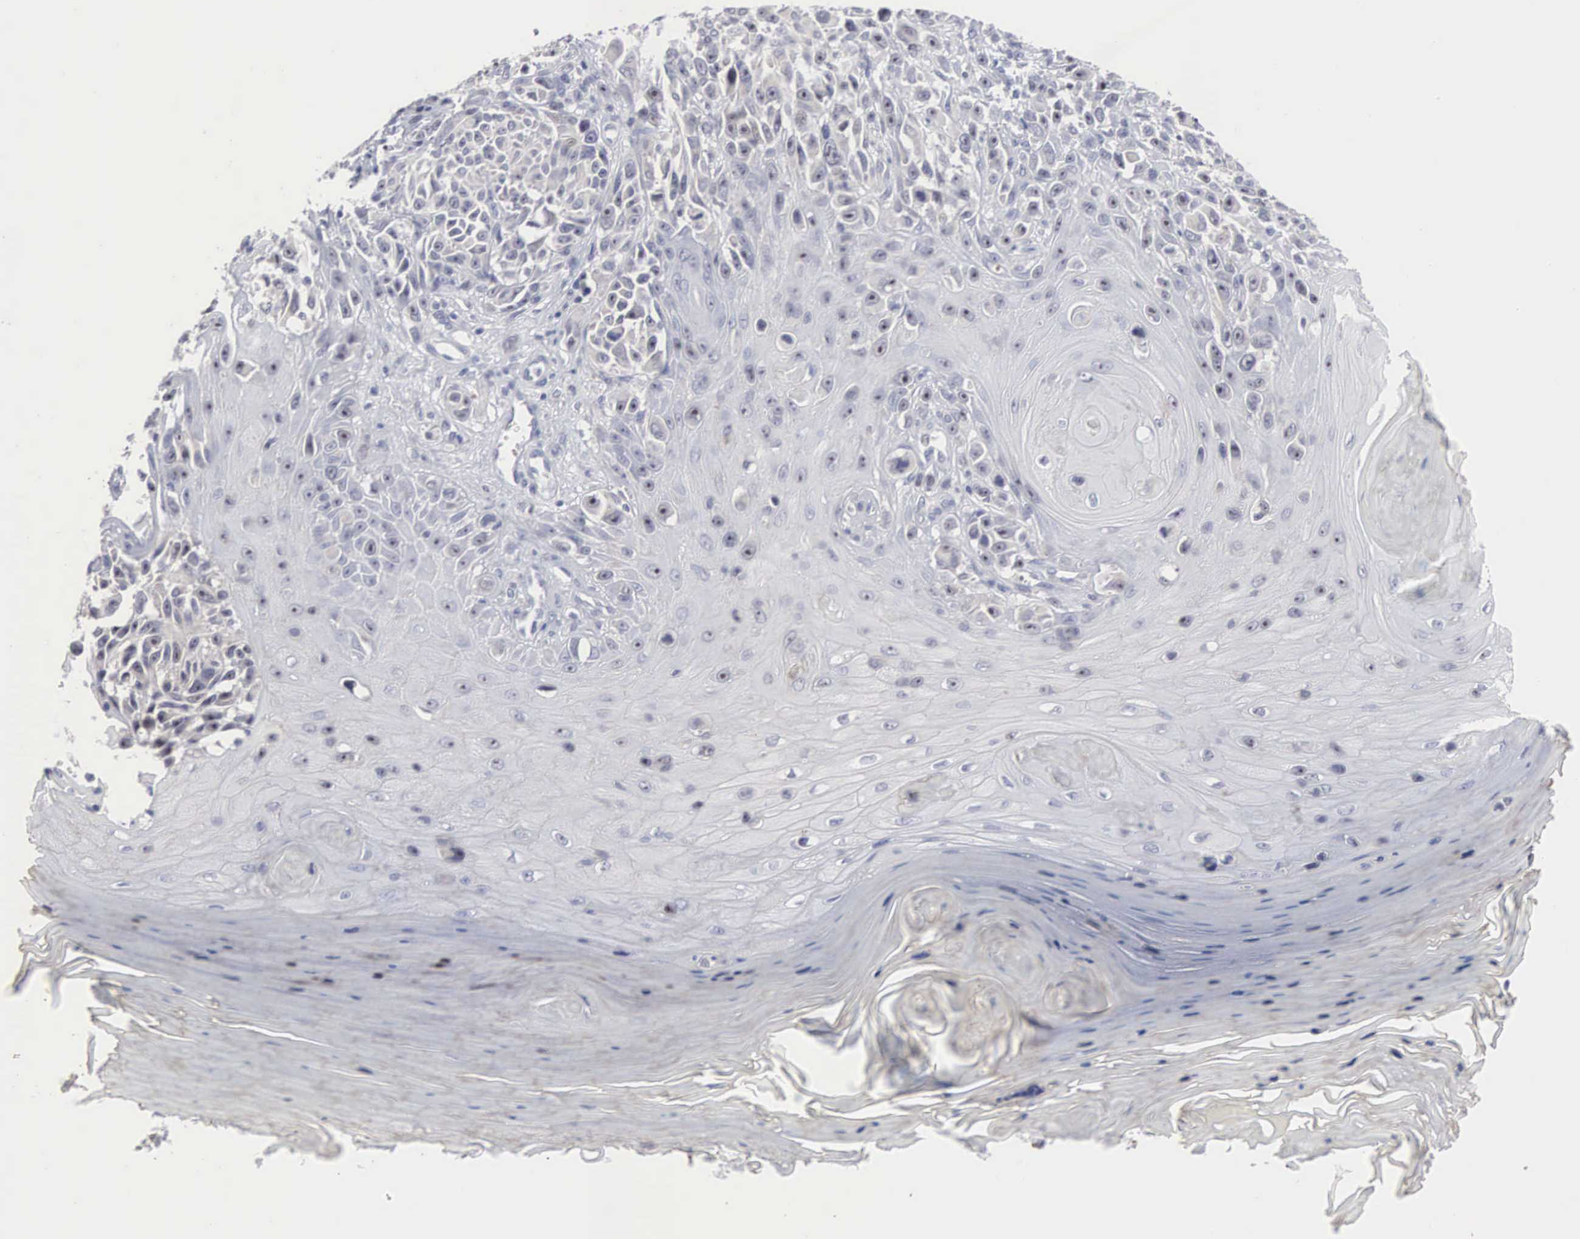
{"staining": {"intensity": "weak", "quantity": "25%-75%", "location": "cytoplasmic/membranous"}, "tissue": "melanoma", "cell_type": "Tumor cells", "image_type": "cancer", "snomed": [{"axis": "morphology", "description": "Malignant melanoma, NOS"}, {"axis": "topography", "description": "Skin"}], "caption": "DAB immunohistochemical staining of human melanoma exhibits weak cytoplasmic/membranous protein expression in approximately 25%-75% of tumor cells.", "gene": "ACOT4", "patient": {"sex": "female", "age": 82}}